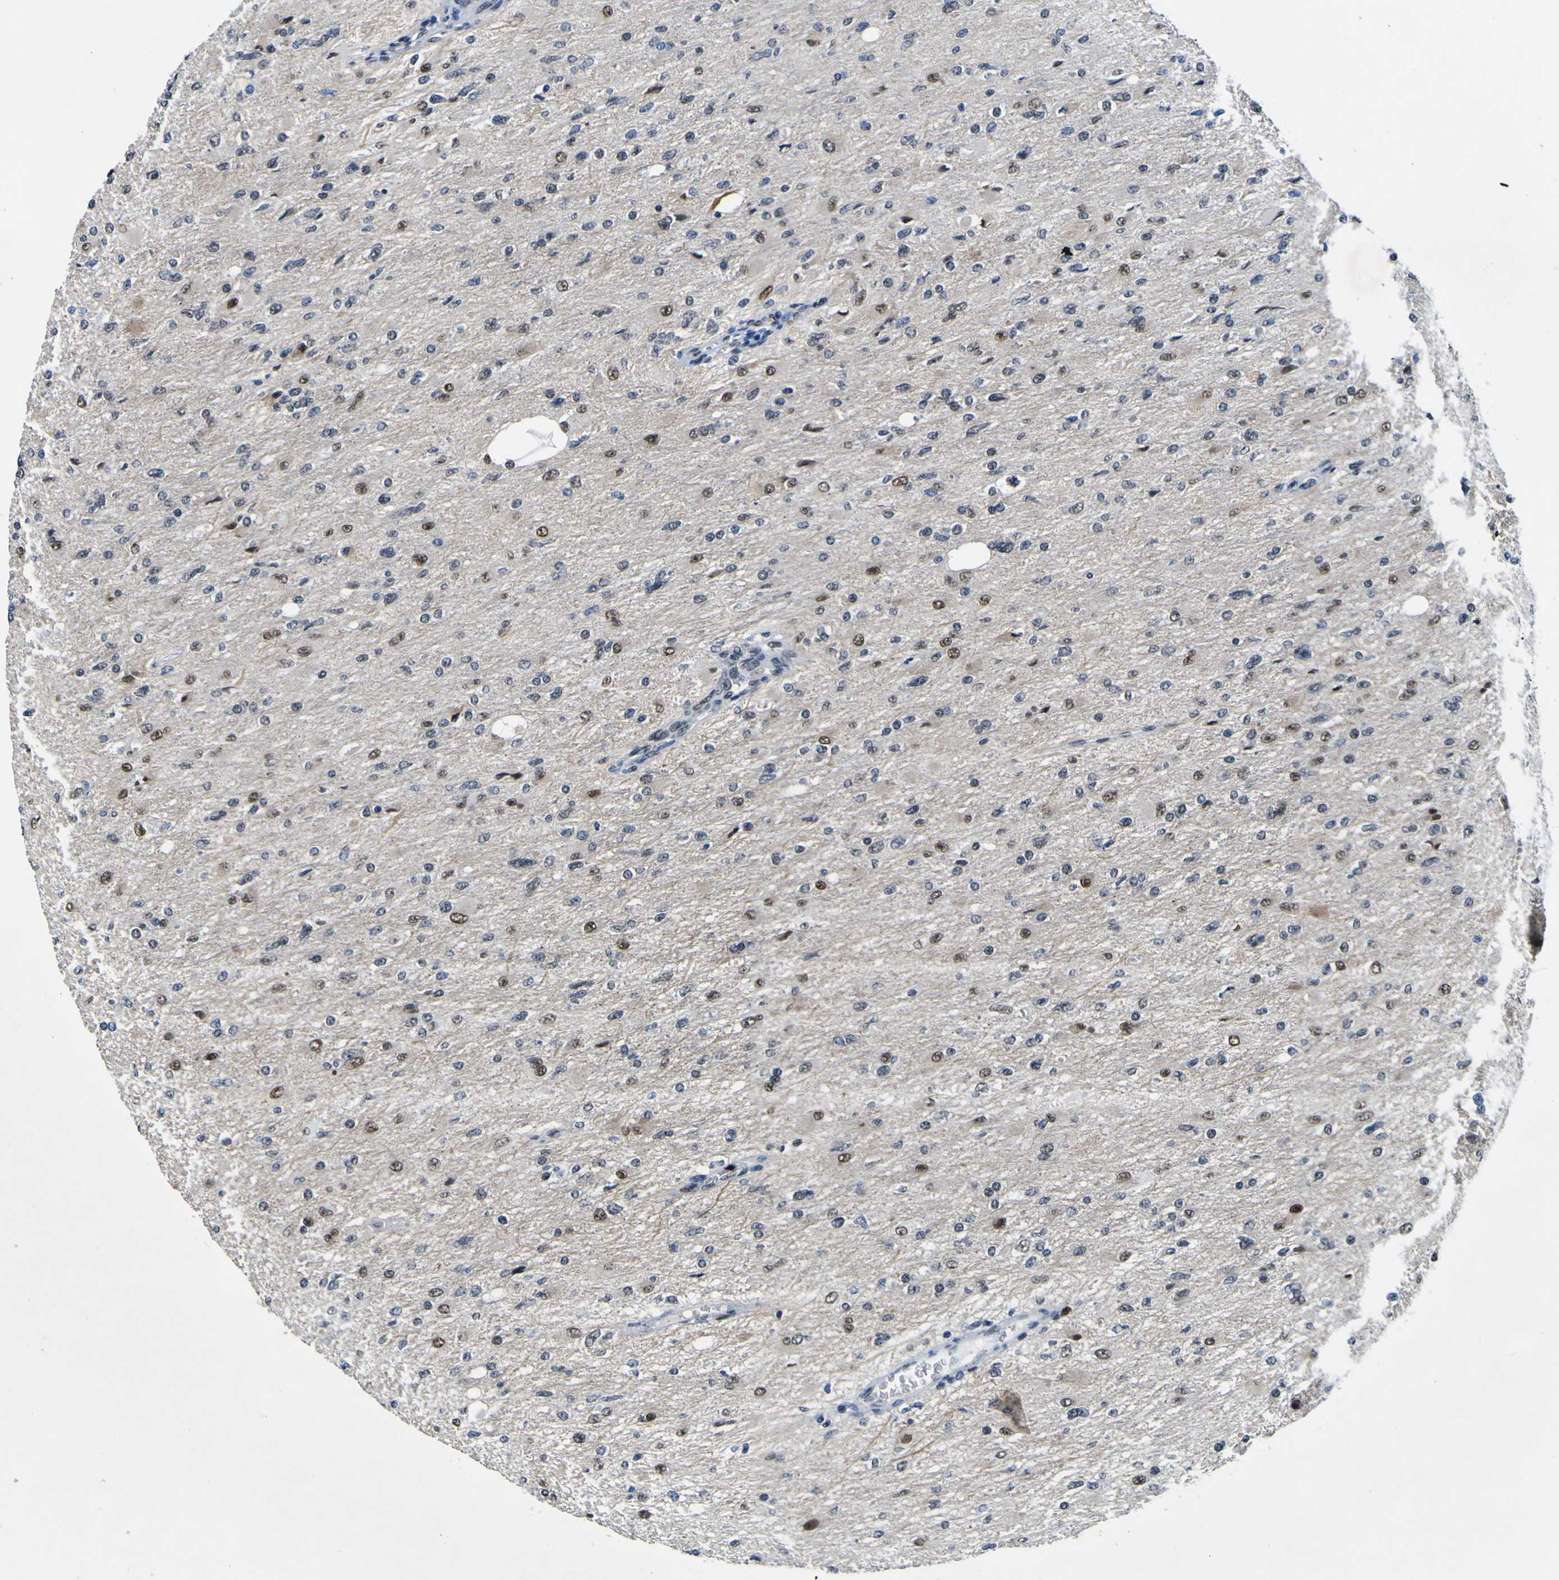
{"staining": {"intensity": "moderate", "quantity": "25%-75%", "location": "nuclear"}, "tissue": "glioma", "cell_type": "Tumor cells", "image_type": "cancer", "snomed": [{"axis": "morphology", "description": "Glioma, malignant, High grade"}, {"axis": "topography", "description": "Cerebral cortex"}], "caption": "Immunohistochemical staining of human glioma exhibits medium levels of moderate nuclear positivity in about 25%-75% of tumor cells.", "gene": "CUL4B", "patient": {"sex": "female", "age": 36}}